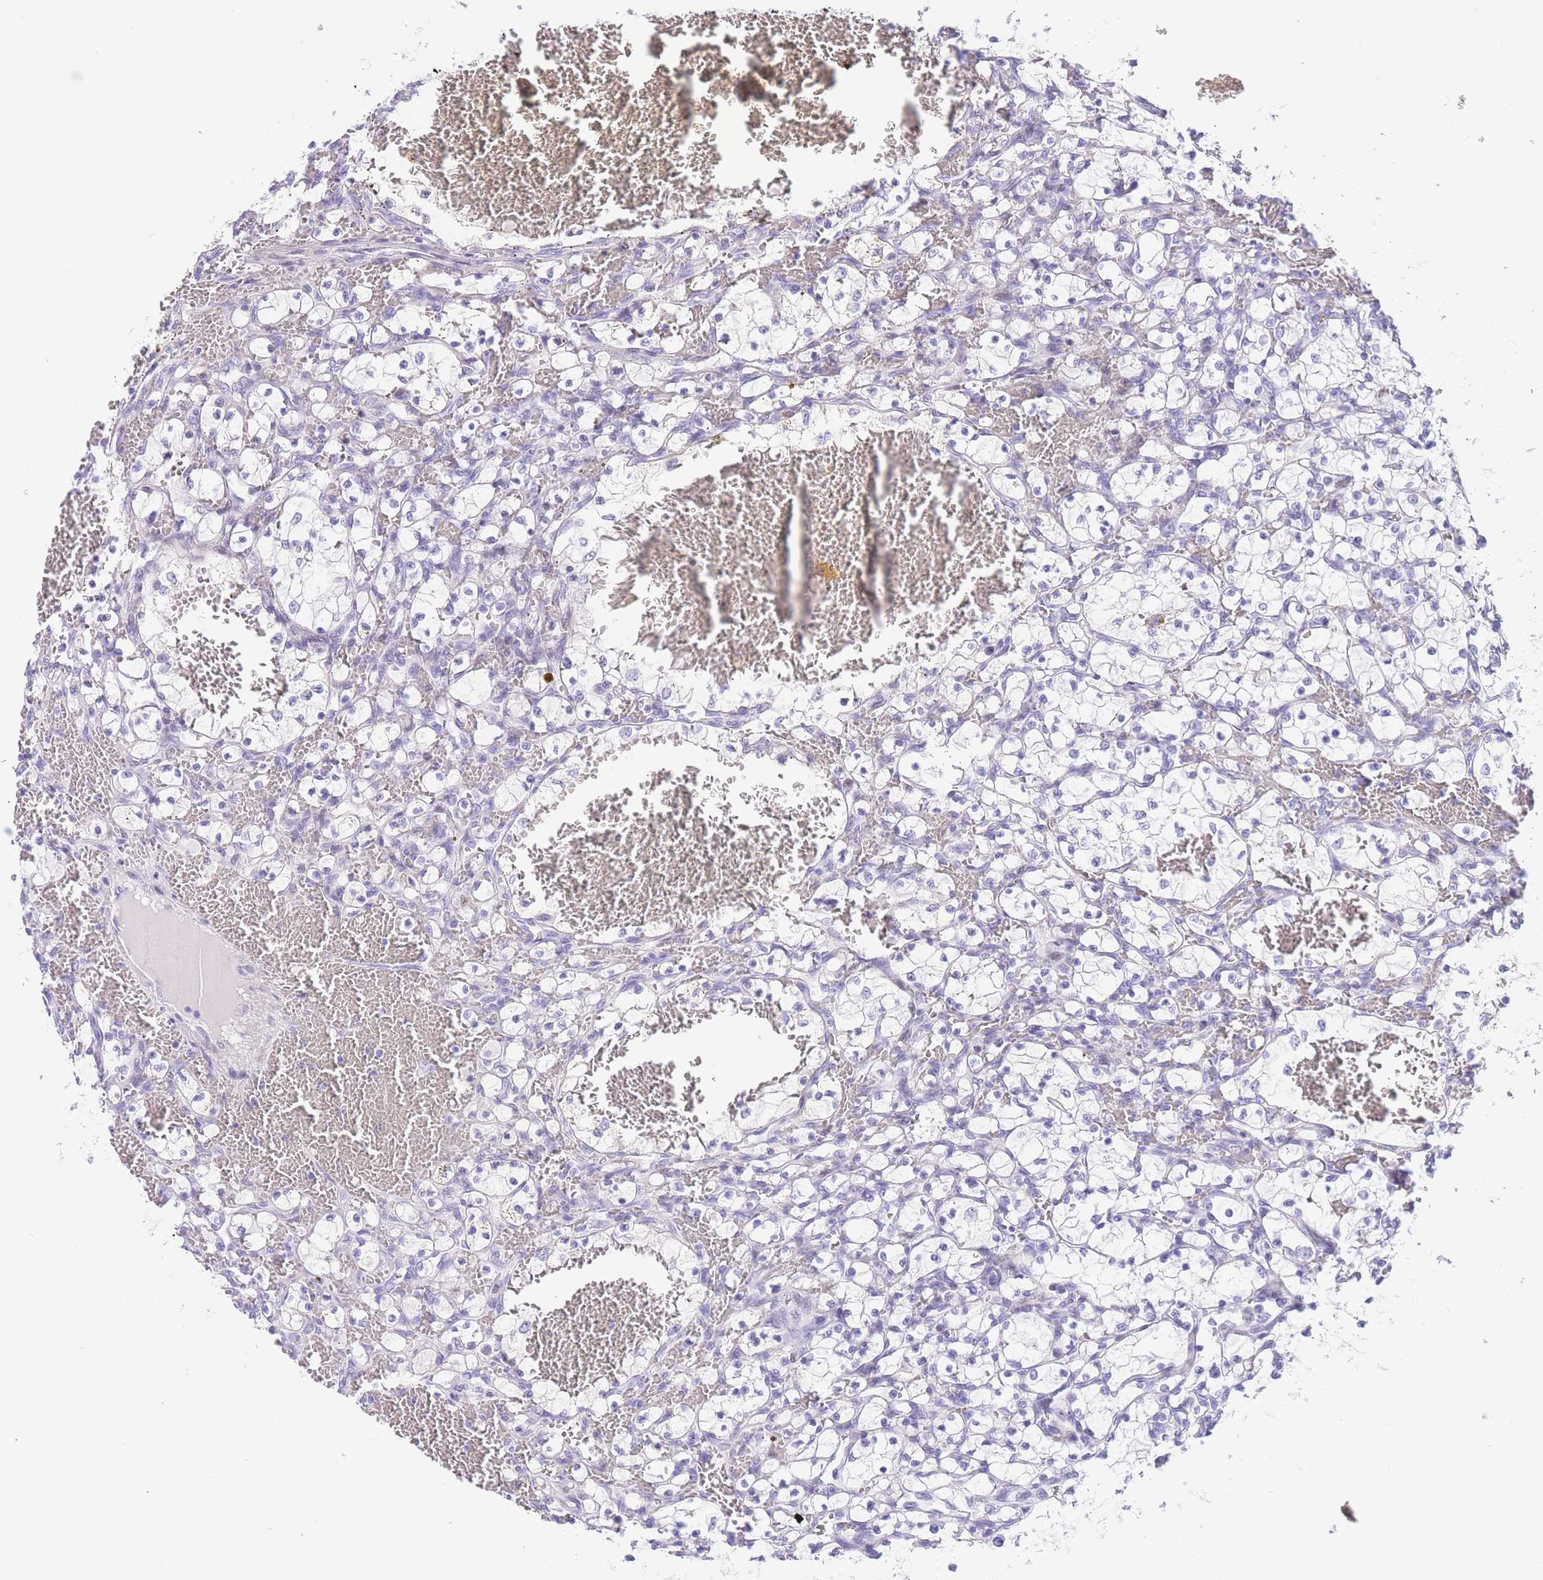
{"staining": {"intensity": "negative", "quantity": "none", "location": "none"}, "tissue": "renal cancer", "cell_type": "Tumor cells", "image_type": "cancer", "snomed": [{"axis": "morphology", "description": "Adenocarcinoma, NOS"}, {"axis": "topography", "description": "Kidney"}], "caption": "High magnification brightfield microscopy of renal cancer (adenocarcinoma) stained with DAB (brown) and counterstained with hematoxylin (blue): tumor cells show no significant staining.", "gene": "TIFAB", "patient": {"sex": "female", "age": 69}}